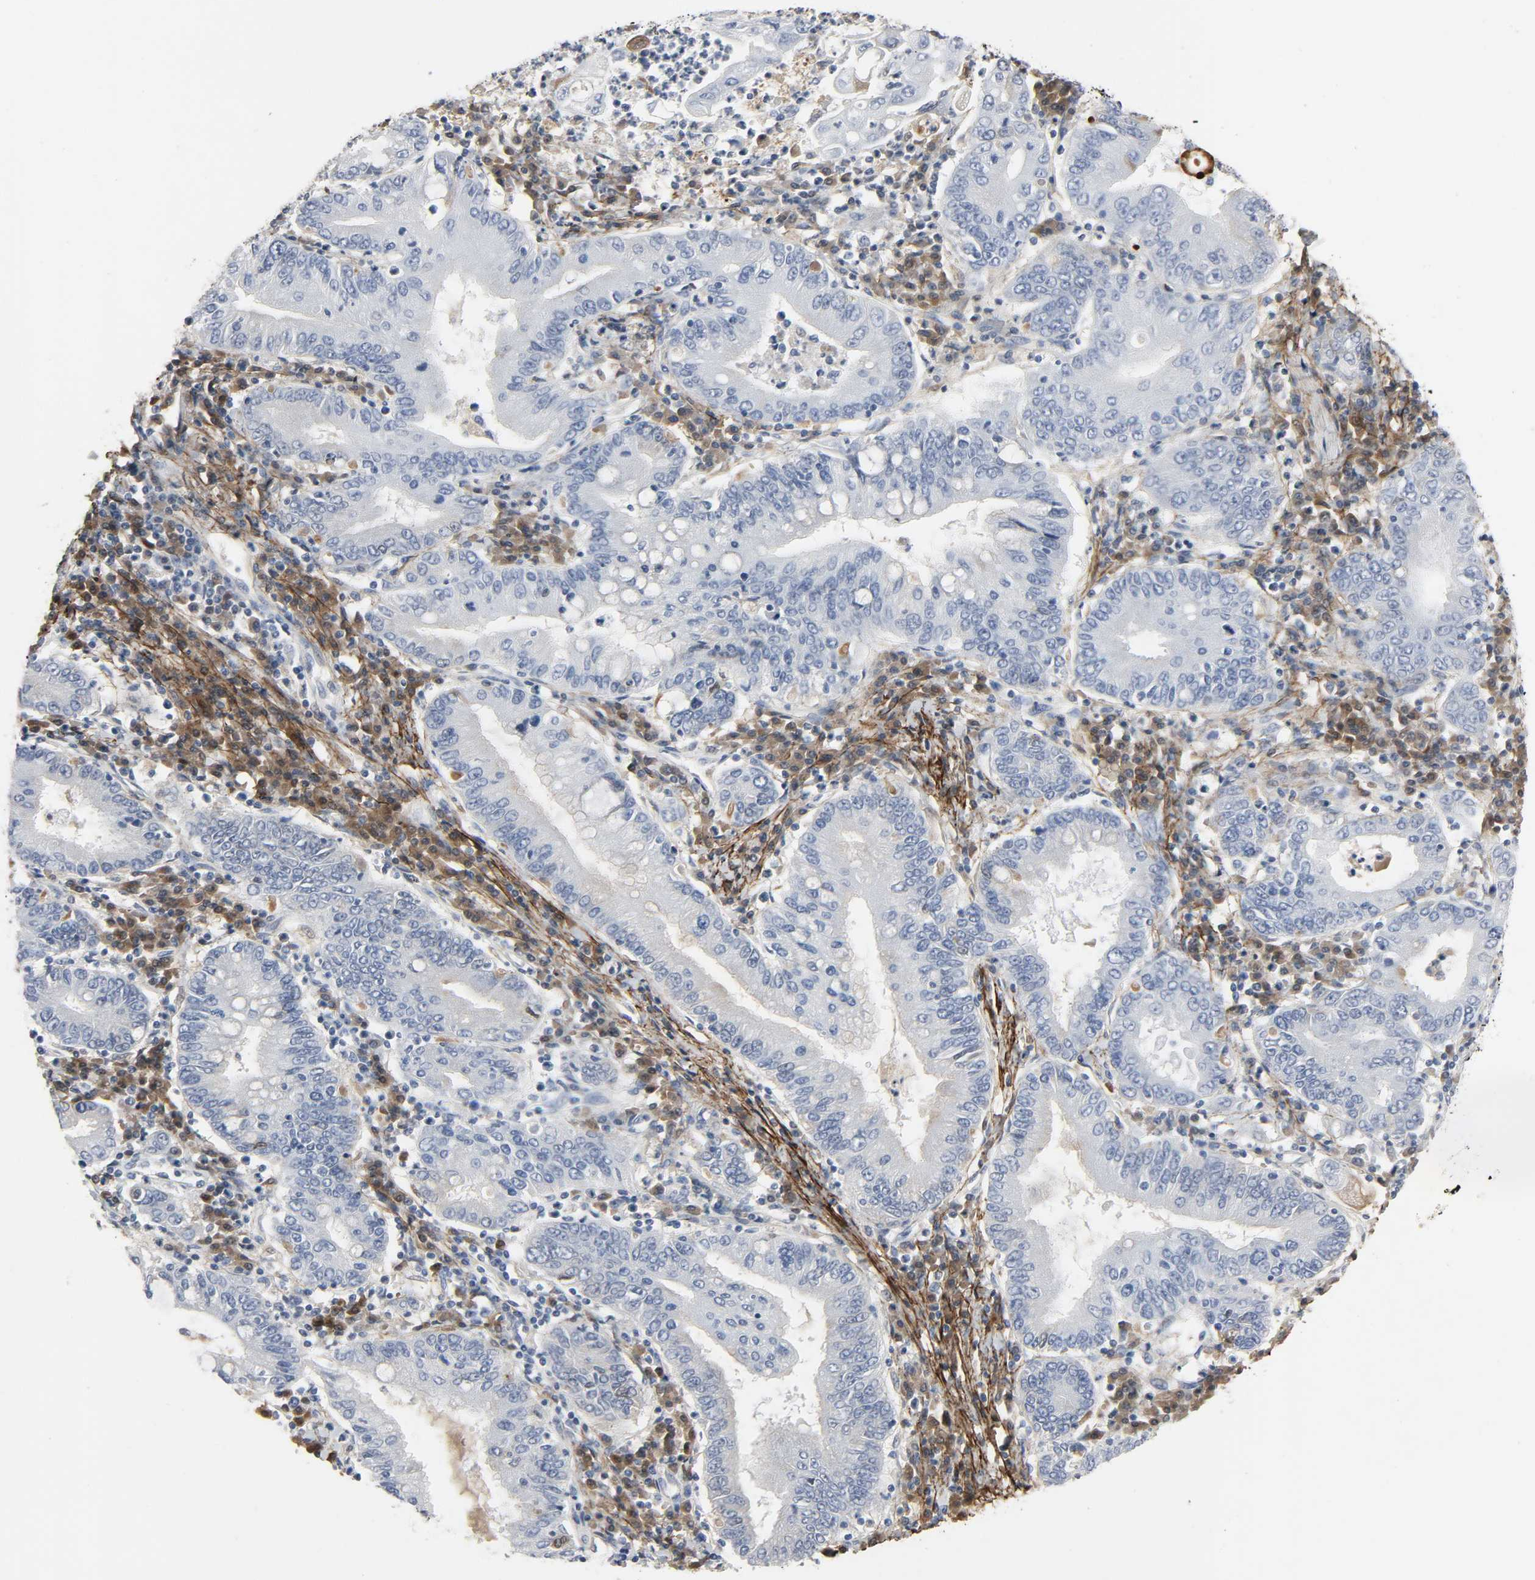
{"staining": {"intensity": "negative", "quantity": "none", "location": "none"}, "tissue": "stomach cancer", "cell_type": "Tumor cells", "image_type": "cancer", "snomed": [{"axis": "morphology", "description": "Normal tissue, NOS"}, {"axis": "morphology", "description": "Adenocarcinoma, NOS"}, {"axis": "topography", "description": "Esophagus"}, {"axis": "topography", "description": "Stomach, upper"}, {"axis": "topography", "description": "Peripheral nerve tissue"}], "caption": "High magnification brightfield microscopy of stomach cancer stained with DAB (3,3'-diaminobenzidine) (brown) and counterstained with hematoxylin (blue): tumor cells show no significant staining. Brightfield microscopy of immunohistochemistry stained with DAB (3,3'-diaminobenzidine) (brown) and hematoxylin (blue), captured at high magnification.", "gene": "FBLN5", "patient": {"sex": "male", "age": 62}}